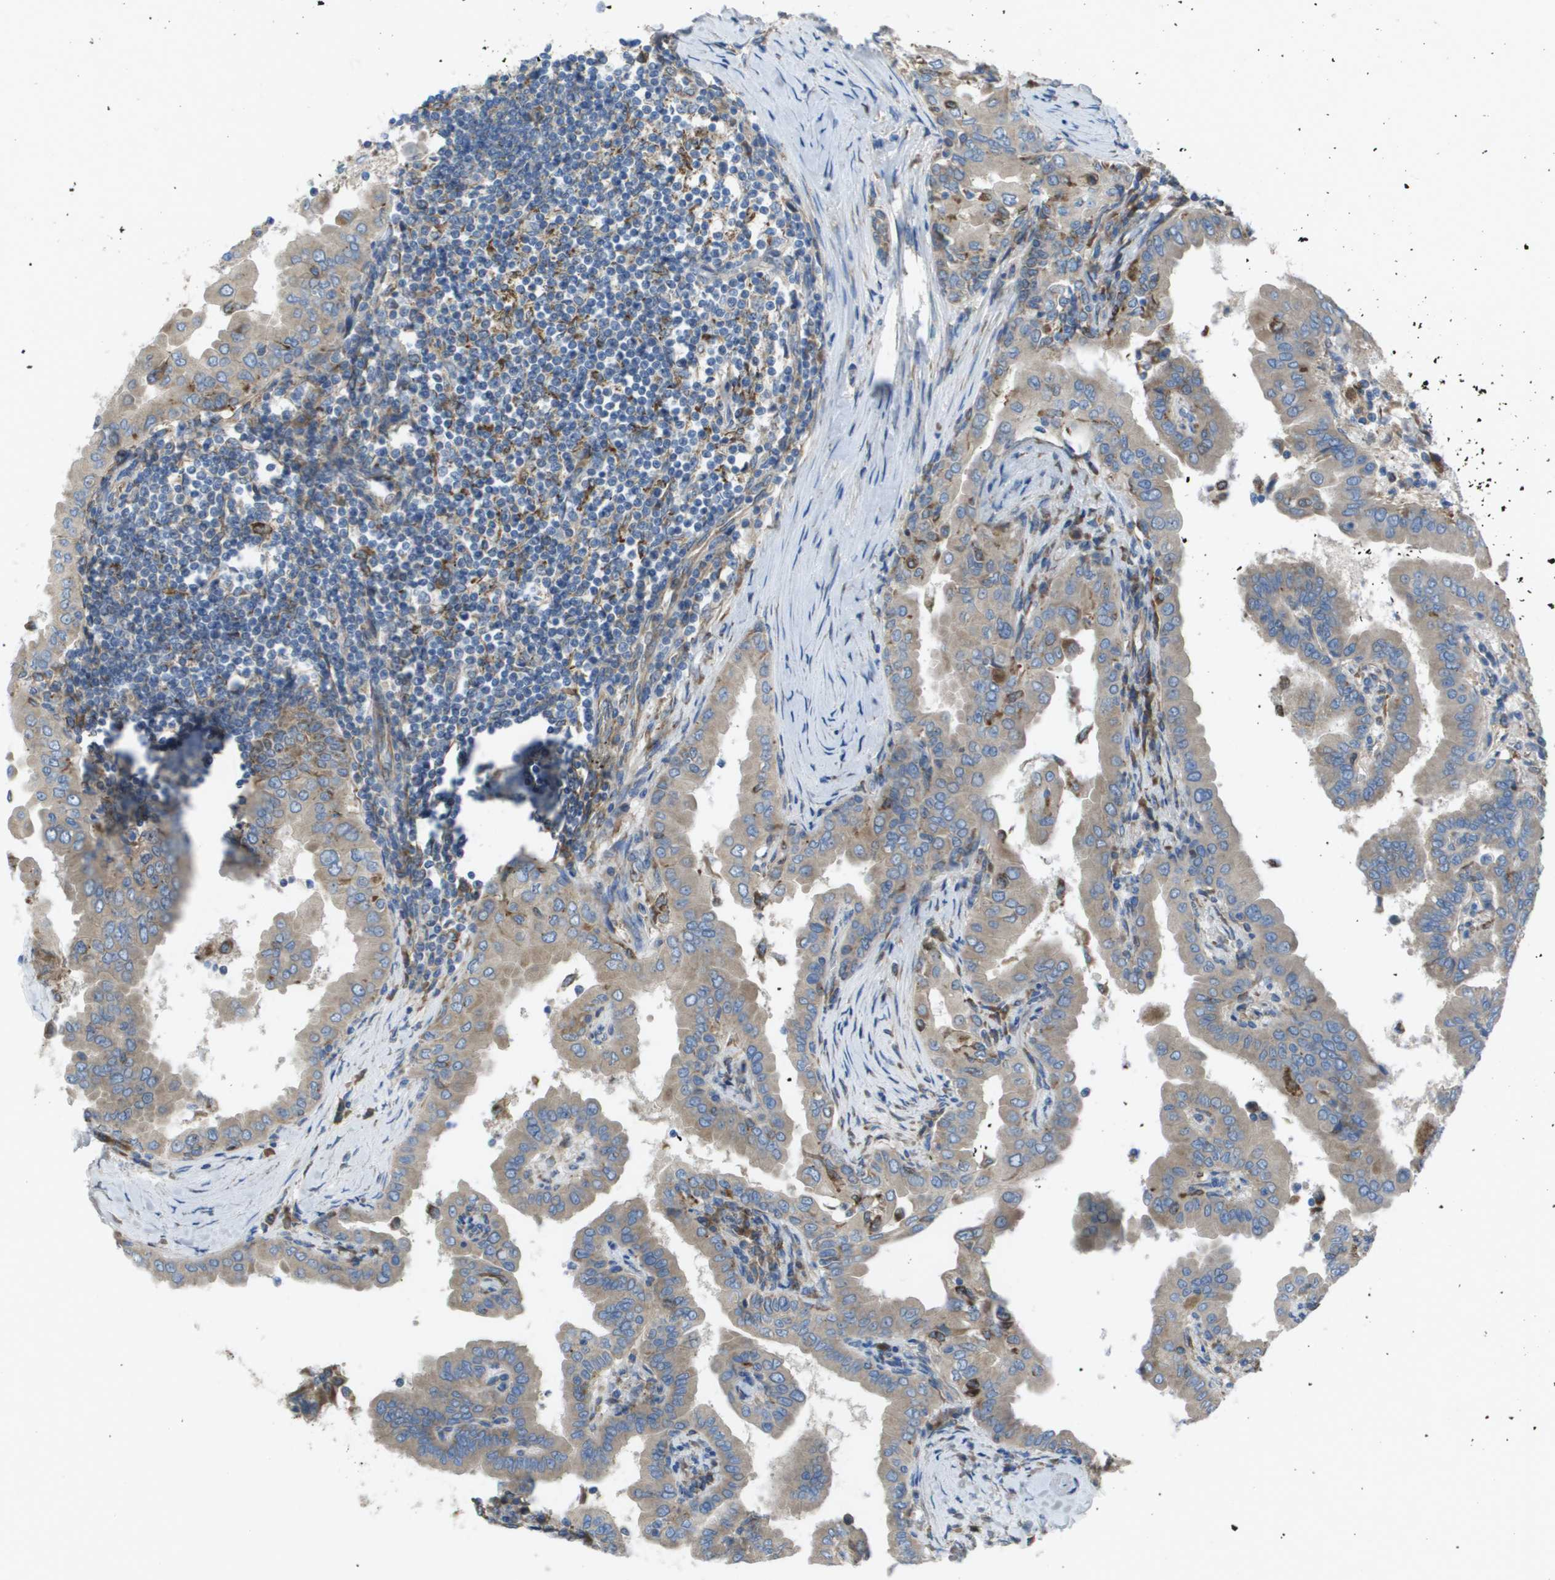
{"staining": {"intensity": "weak", "quantity": ">75%", "location": "cytoplasmic/membranous"}, "tissue": "thyroid cancer", "cell_type": "Tumor cells", "image_type": "cancer", "snomed": [{"axis": "morphology", "description": "Papillary adenocarcinoma, NOS"}, {"axis": "topography", "description": "Thyroid gland"}], "caption": "Thyroid papillary adenocarcinoma stained with DAB IHC reveals low levels of weak cytoplasmic/membranous staining in approximately >75% of tumor cells.", "gene": "CLCN2", "patient": {"sex": "male", "age": 33}}